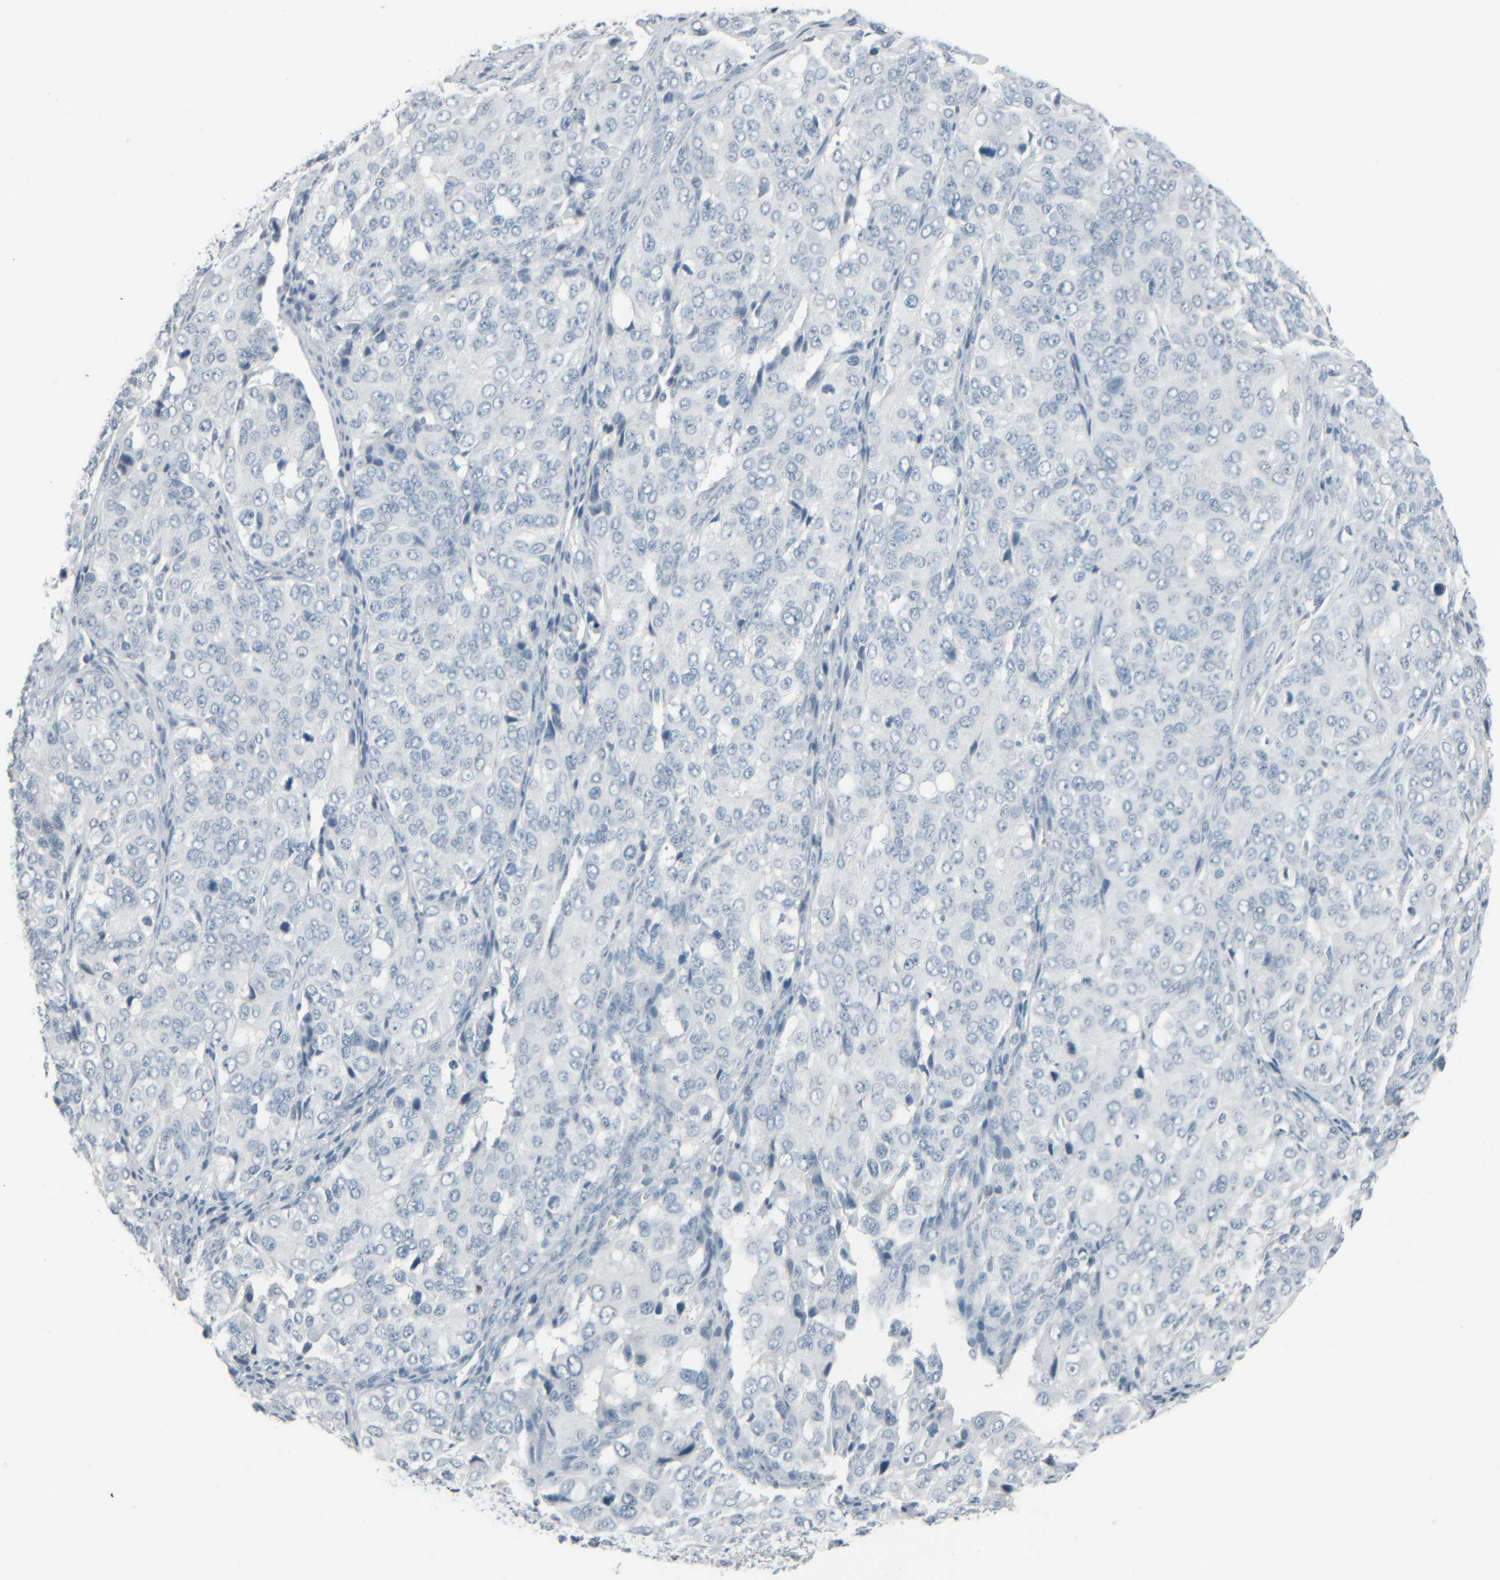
{"staining": {"intensity": "negative", "quantity": "none", "location": "none"}, "tissue": "ovarian cancer", "cell_type": "Tumor cells", "image_type": "cancer", "snomed": [{"axis": "morphology", "description": "Carcinoma, endometroid"}, {"axis": "topography", "description": "Ovary"}], "caption": "High magnification brightfield microscopy of endometroid carcinoma (ovarian) stained with DAB (brown) and counterstained with hematoxylin (blue): tumor cells show no significant expression.", "gene": "TPSAB1", "patient": {"sex": "female", "age": 51}}